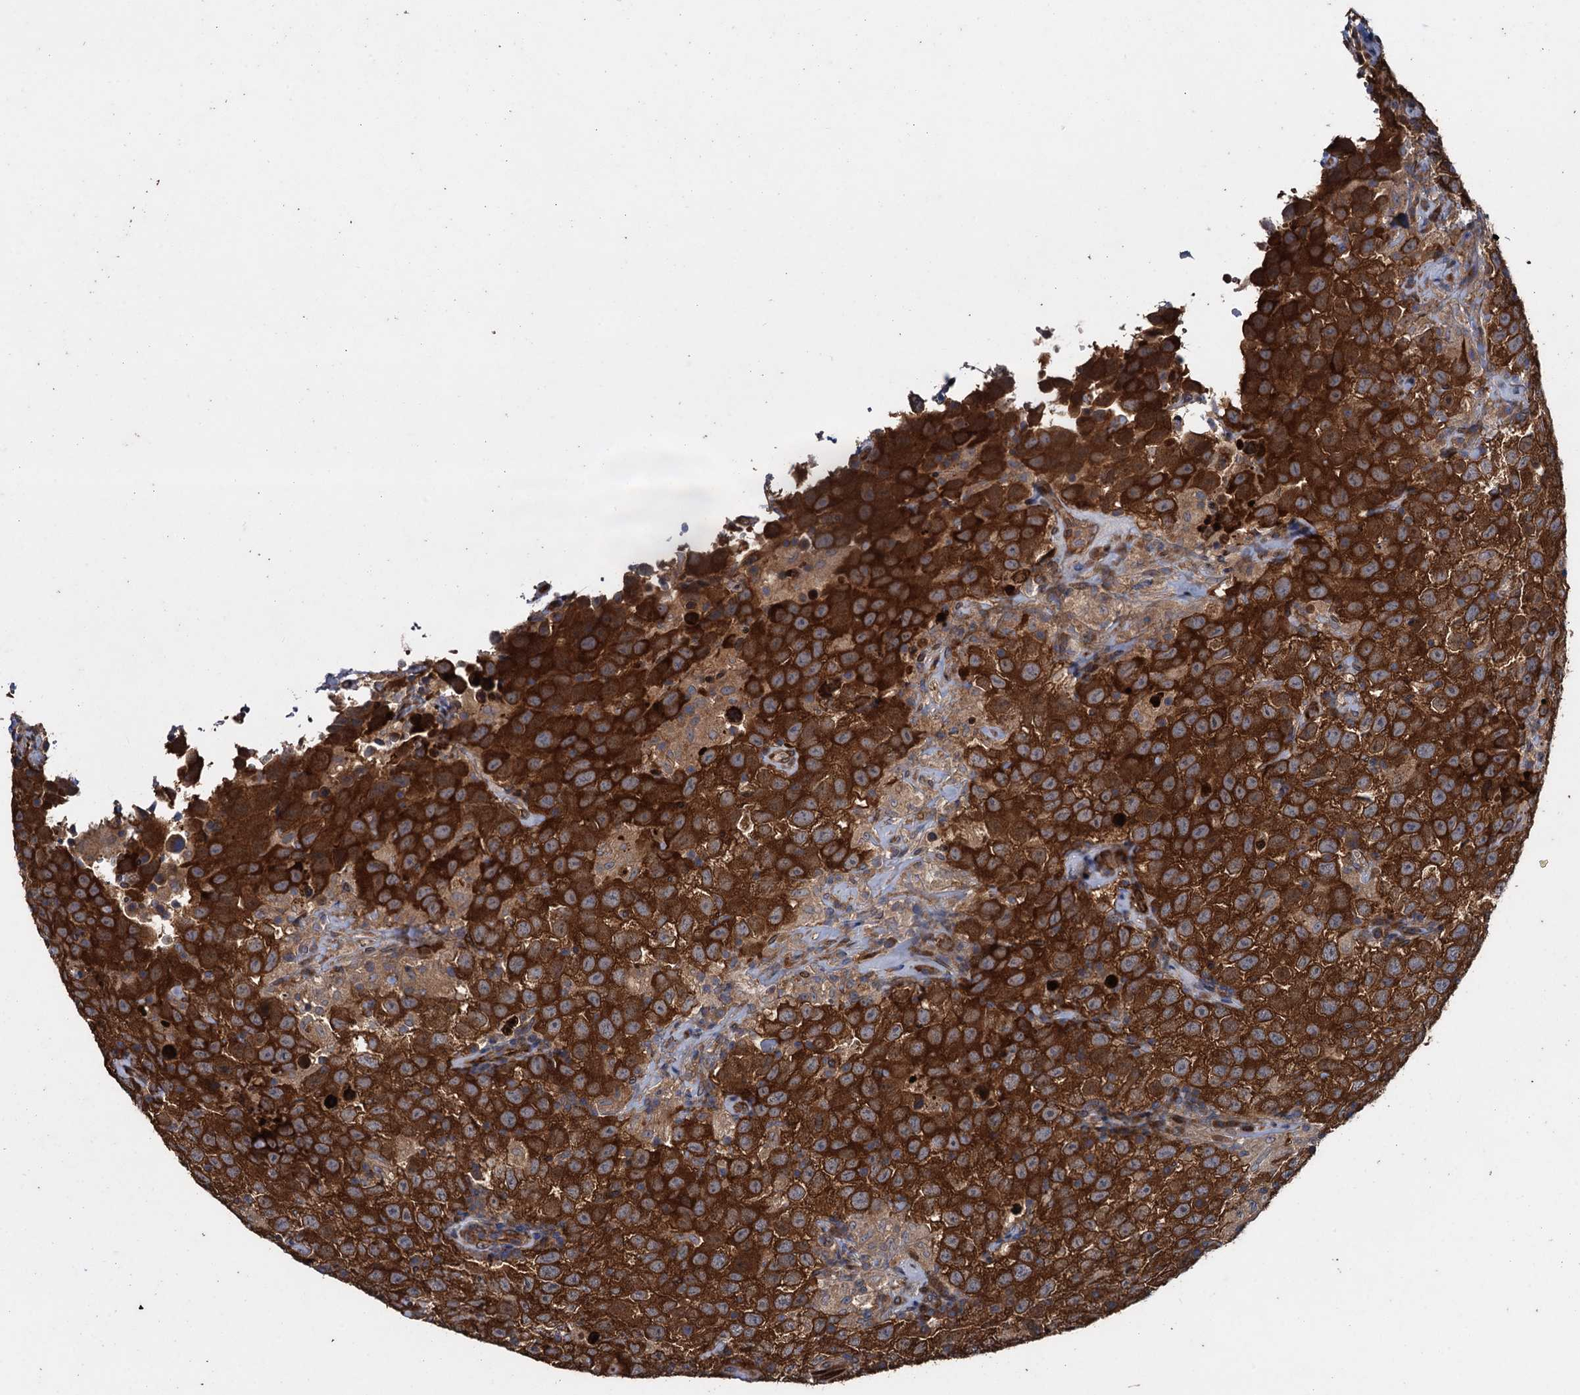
{"staining": {"intensity": "strong", "quantity": ">75%", "location": "cytoplasmic/membranous"}, "tissue": "testis cancer", "cell_type": "Tumor cells", "image_type": "cancer", "snomed": [{"axis": "morphology", "description": "Seminoma, NOS"}, {"axis": "topography", "description": "Testis"}], "caption": "IHC (DAB) staining of human testis cancer (seminoma) reveals strong cytoplasmic/membranous protein staining in about >75% of tumor cells.", "gene": "RHOBTB1", "patient": {"sex": "male", "age": 41}}